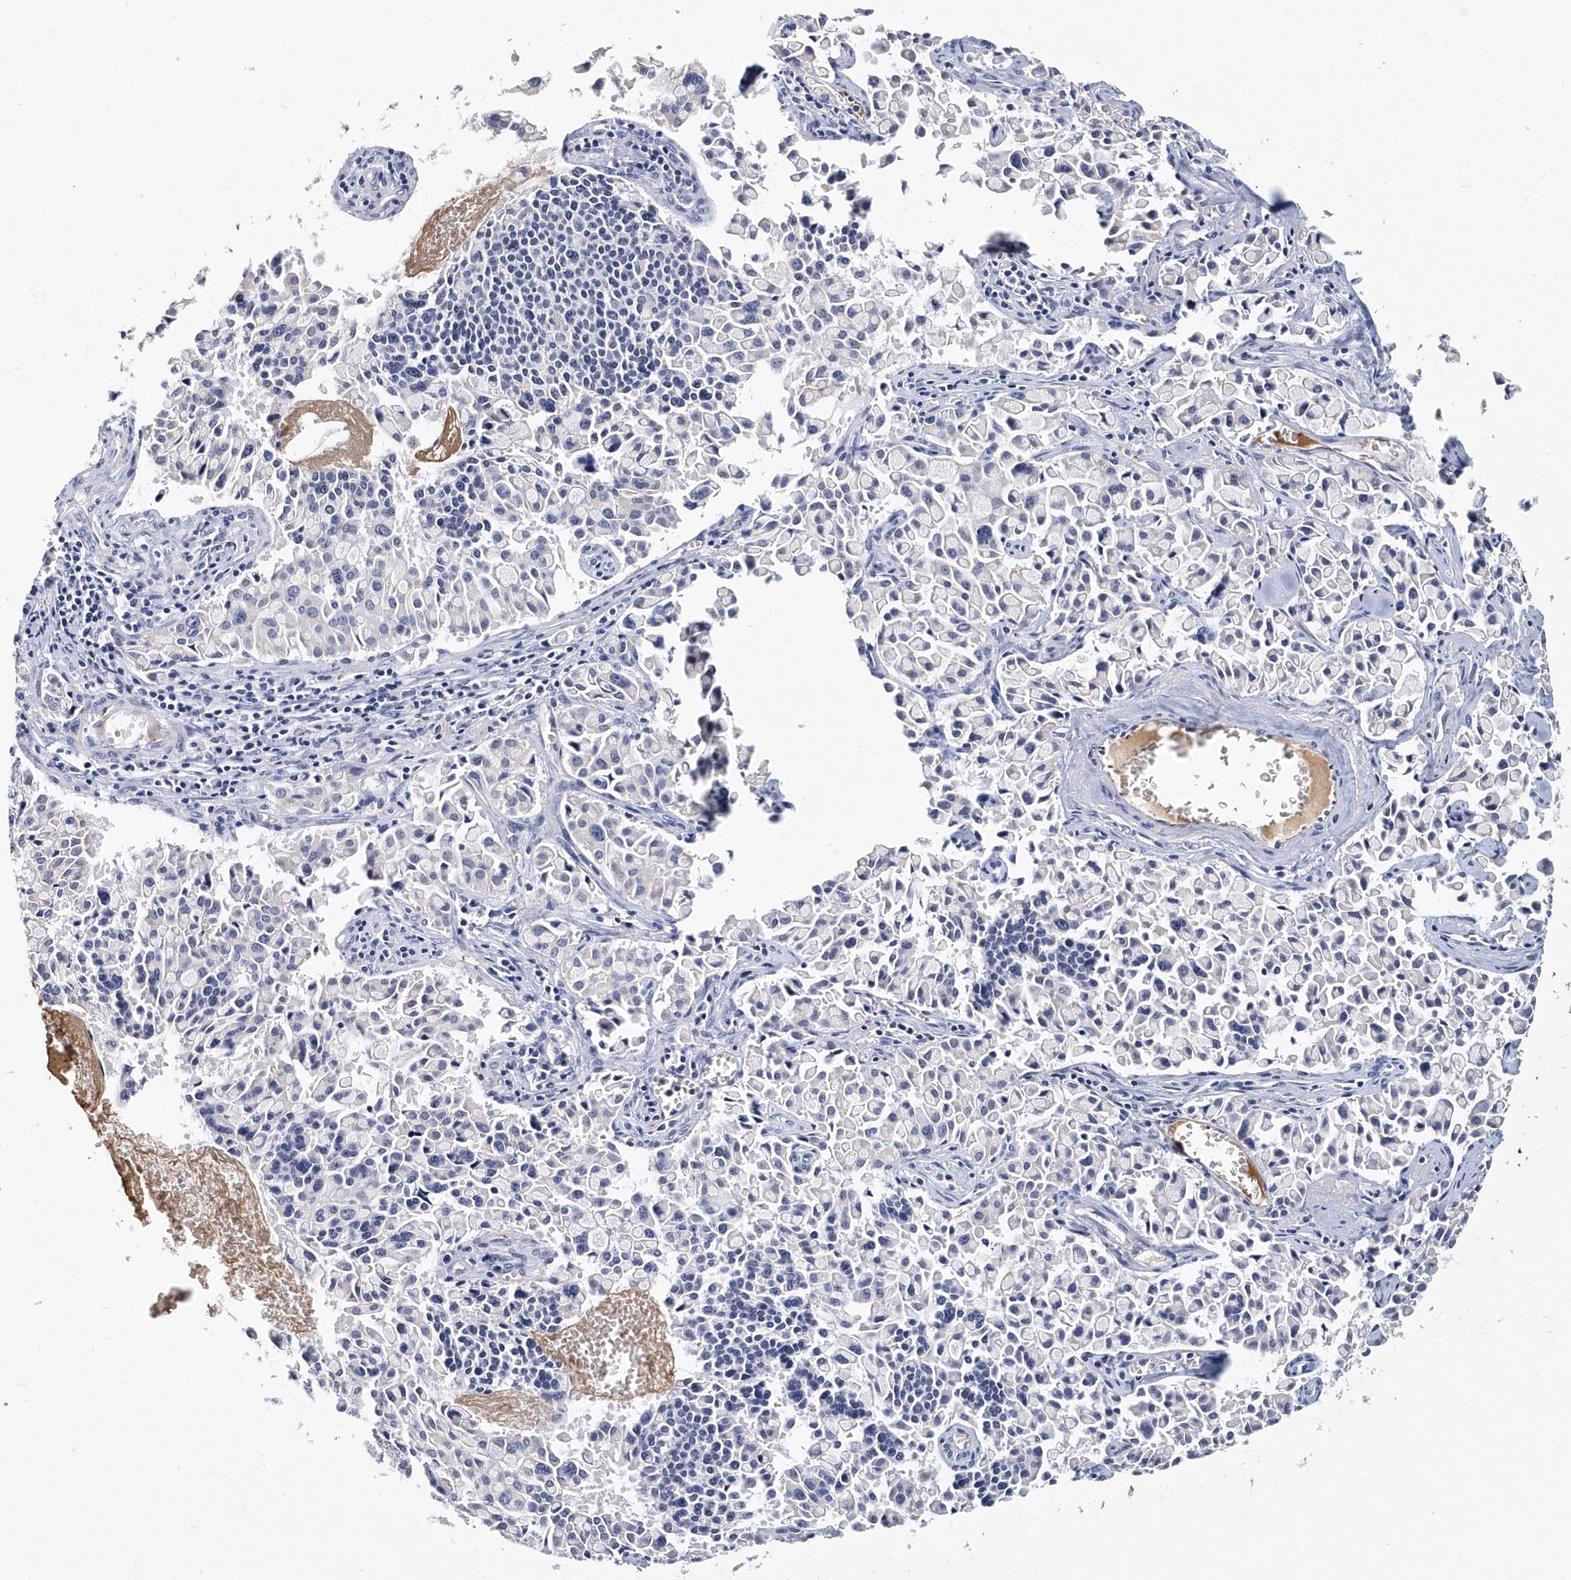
{"staining": {"intensity": "negative", "quantity": "none", "location": "none"}, "tissue": "pancreatic cancer", "cell_type": "Tumor cells", "image_type": "cancer", "snomed": [{"axis": "morphology", "description": "Adenocarcinoma, NOS"}, {"axis": "topography", "description": "Pancreas"}], "caption": "Tumor cells show no significant protein expression in pancreatic cancer.", "gene": "ITGA2B", "patient": {"sex": "male", "age": 65}}